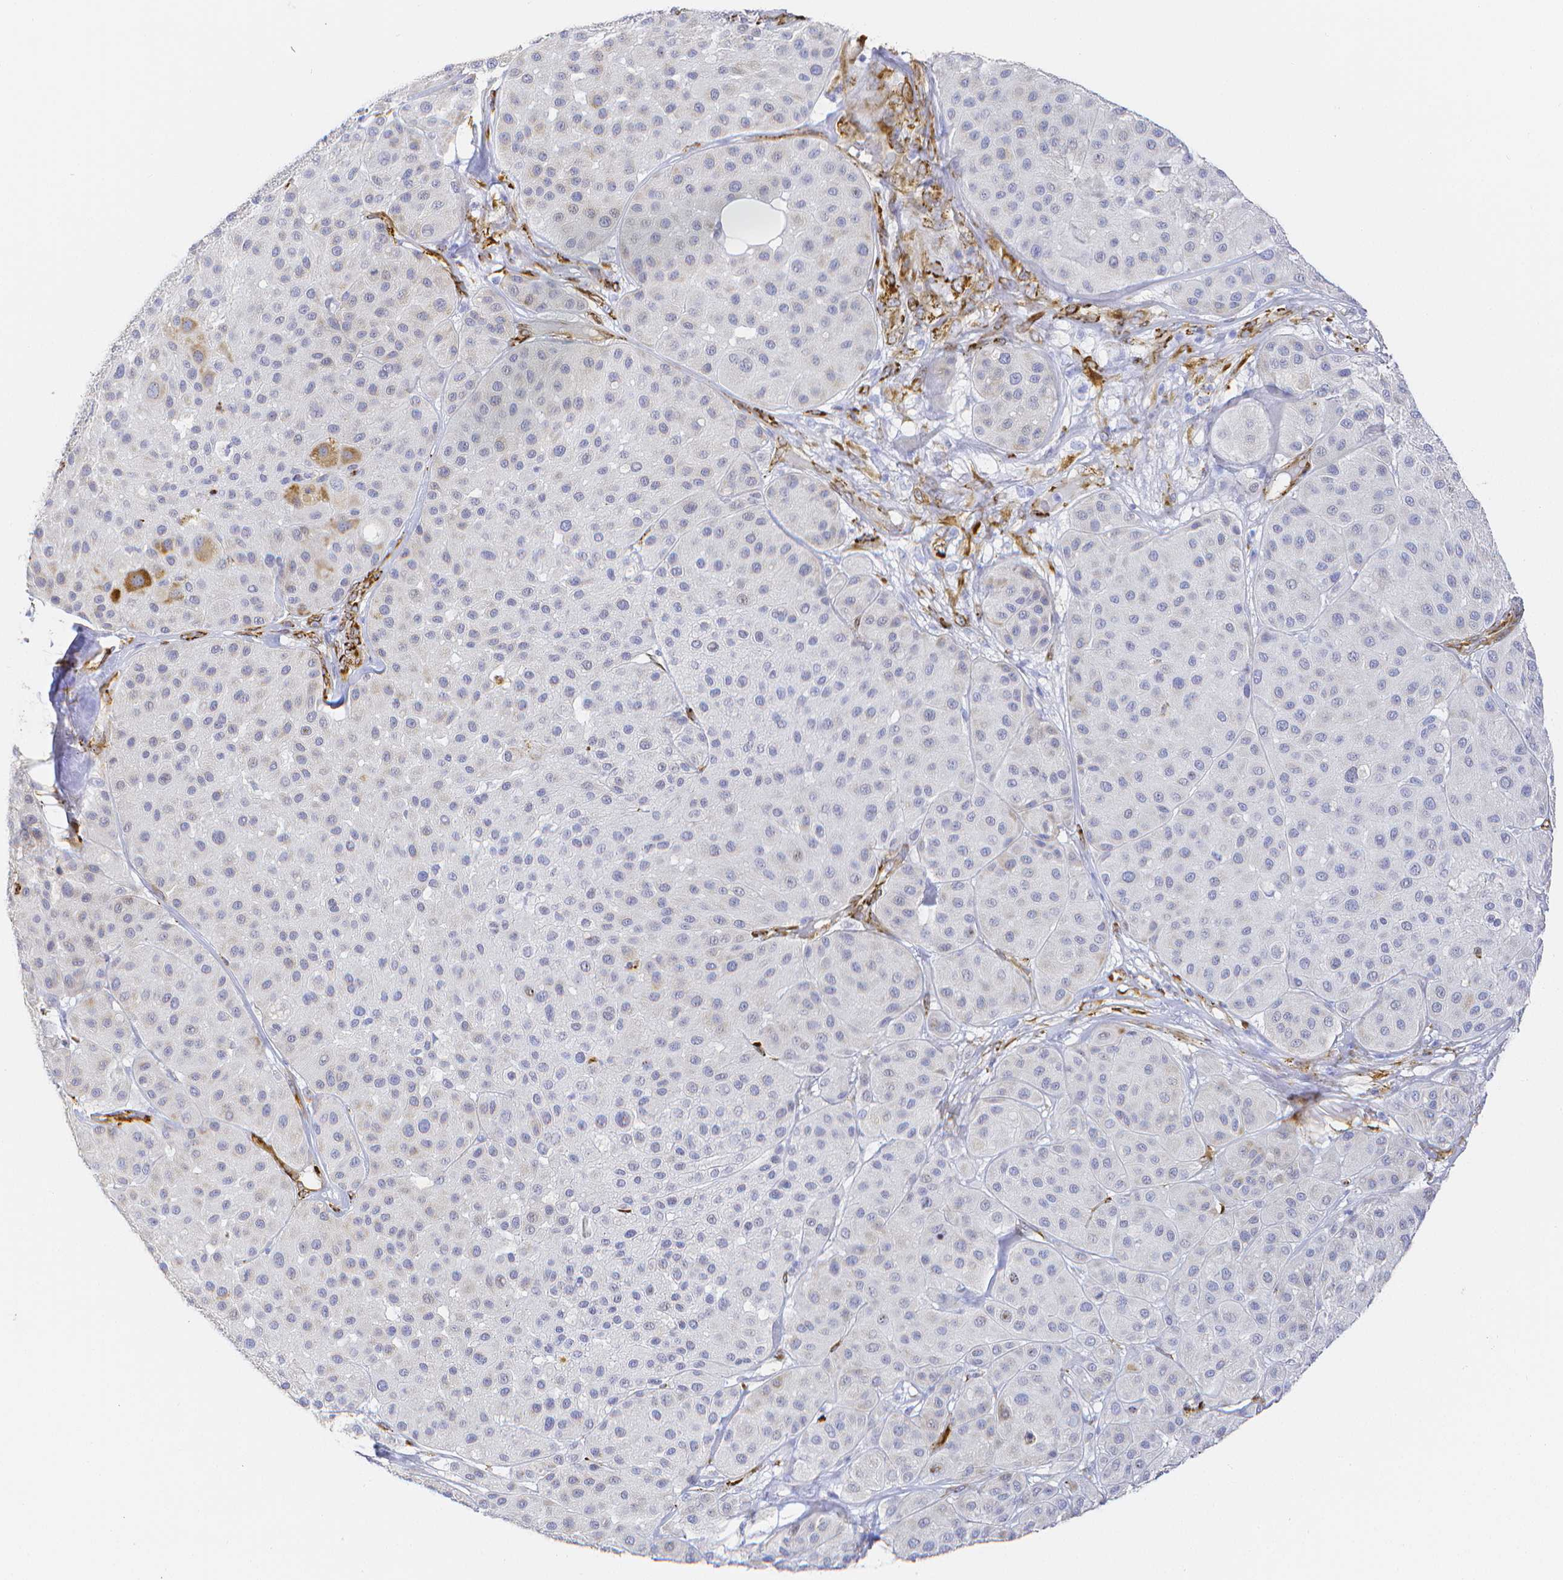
{"staining": {"intensity": "negative", "quantity": "none", "location": "none"}, "tissue": "melanoma", "cell_type": "Tumor cells", "image_type": "cancer", "snomed": [{"axis": "morphology", "description": "Malignant melanoma, Metastatic site"}, {"axis": "topography", "description": "Smooth muscle"}], "caption": "This is an IHC photomicrograph of human melanoma. There is no expression in tumor cells.", "gene": "SMURF1", "patient": {"sex": "male", "age": 41}}